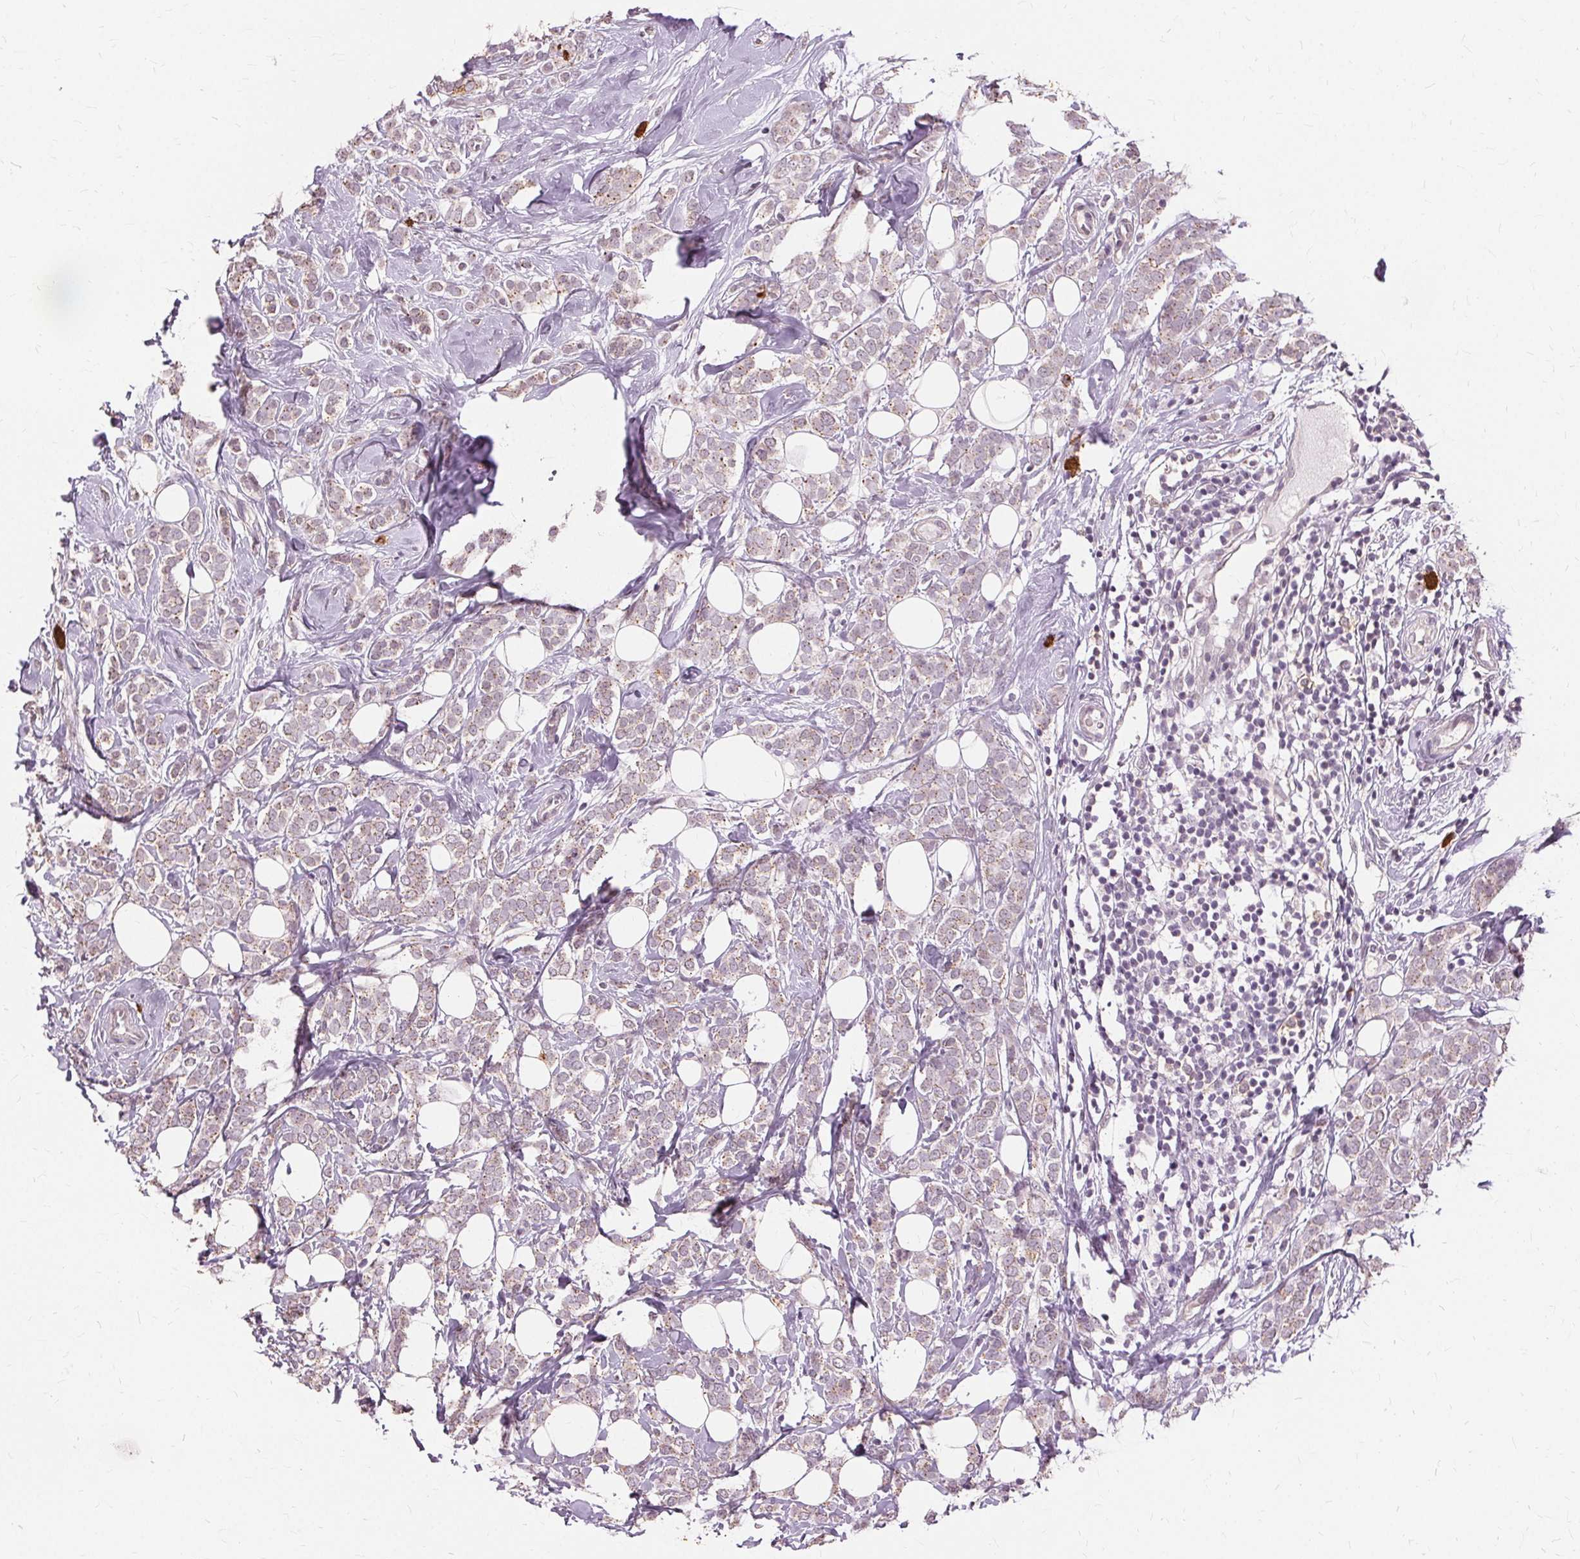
{"staining": {"intensity": "weak", "quantity": "25%-75%", "location": "cytoplasmic/membranous"}, "tissue": "breast cancer", "cell_type": "Tumor cells", "image_type": "cancer", "snomed": [{"axis": "morphology", "description": "Lobular carcinoma"}, {"axis": "topography", "description": "Breast"}], "caption": "Breast cancer (lobular carcinoma) tissue displays weak cytoplasmic/membranous staining in approximately 25%-75% of tumor cells", "gene": "SIGLEC6", "patient": {"sex": "female", "age": 49}}